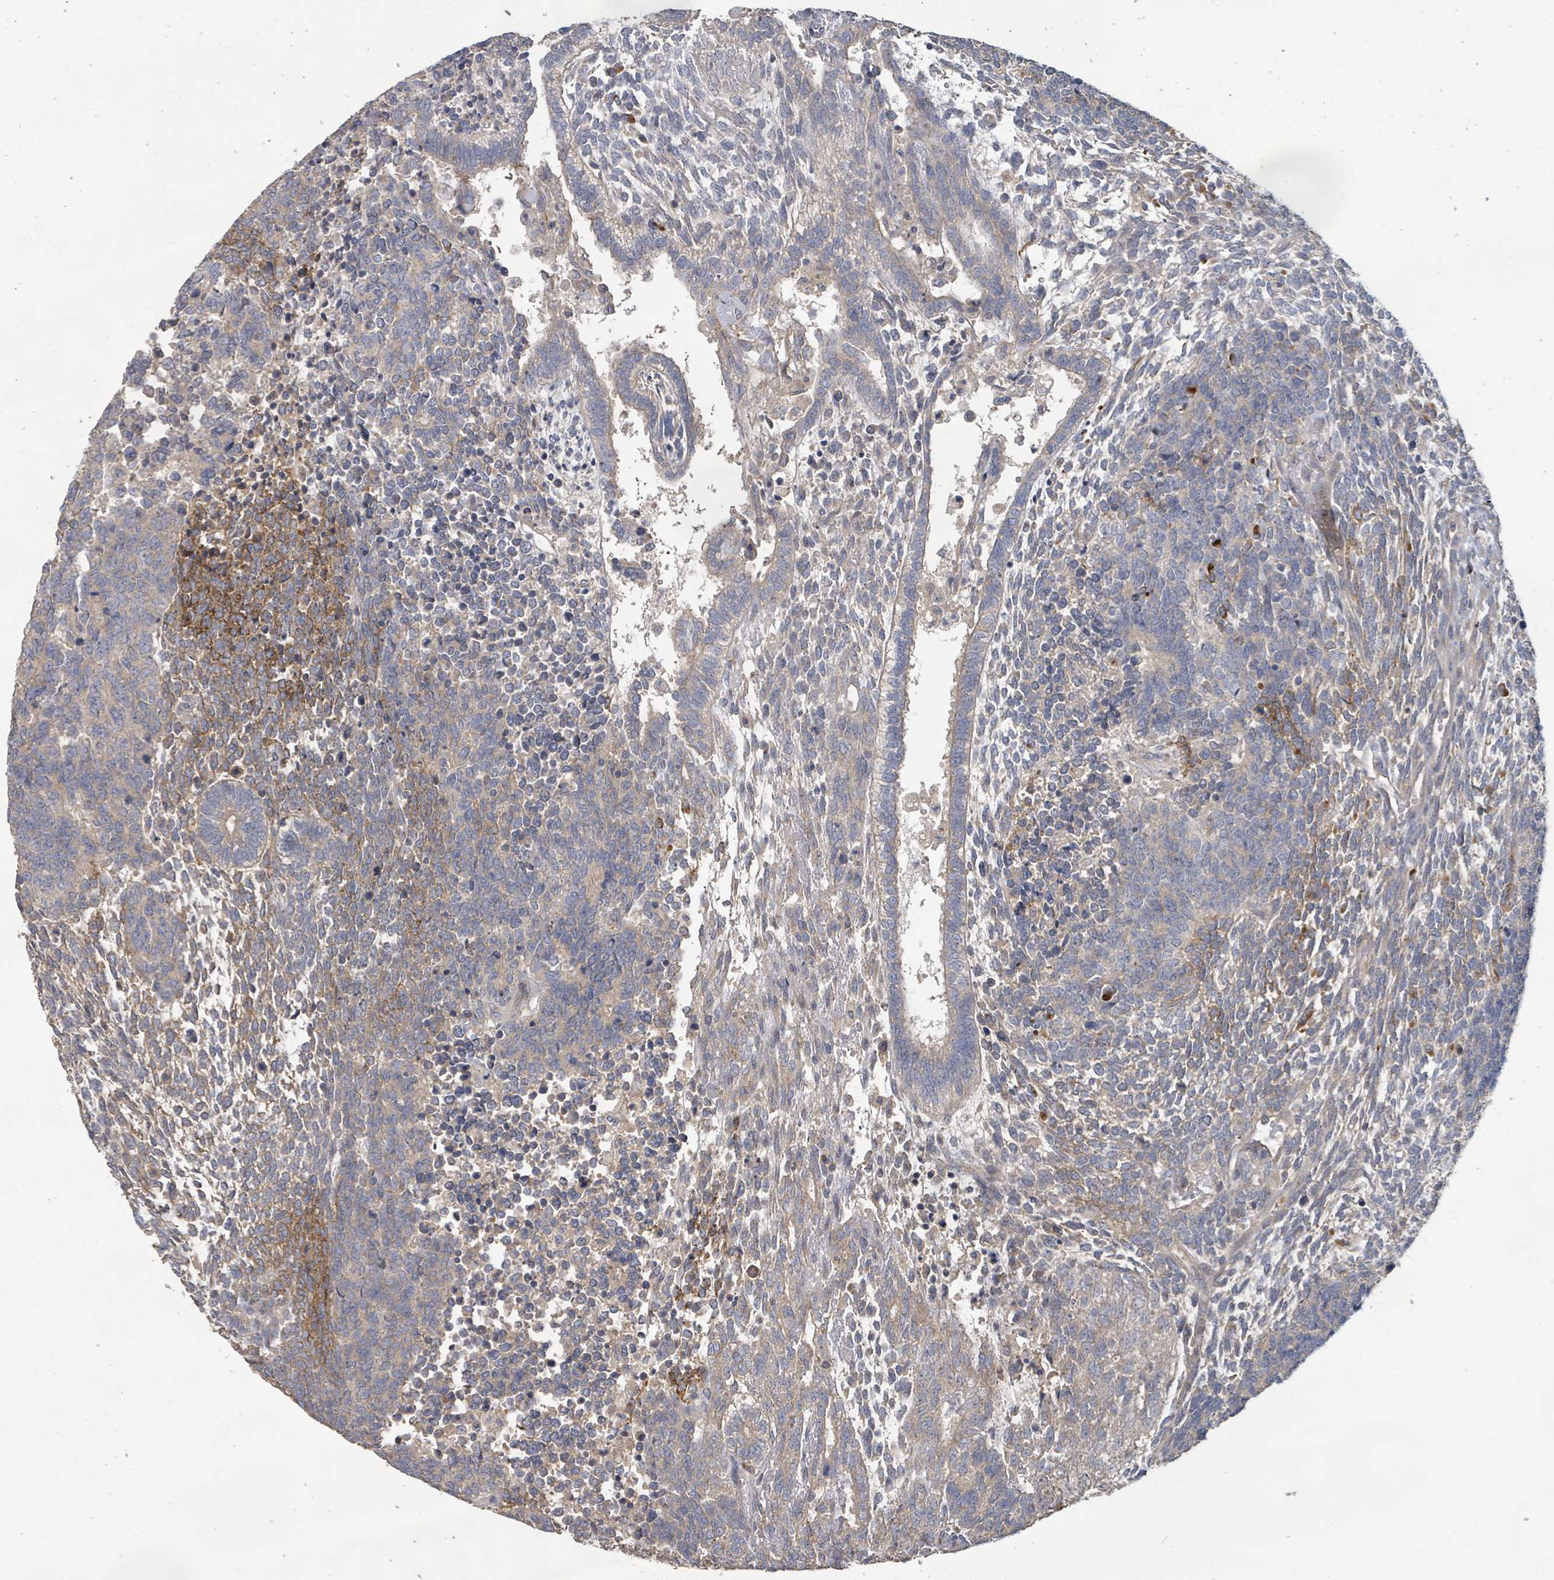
{"staining": {"intensity": "negative", "quantity": "none", "location": "none"}, "tissue": "testis cancer", "cell_type": "Tumor cells", "image_type": "cancer", "snomed": [{"axis": "morphology", "description": "Carcinoma, Embryonal, NOS"}, {"axis": "topography", "description": "Testis"}], "caption": "Immunohistochemical staining of testis cancer reveals no significant positivity in tumor cells. (IHC, brightfield microscopy, high magnification).", "gene": "KCNS2", "patient": {"sex": "male", "age": 23}}